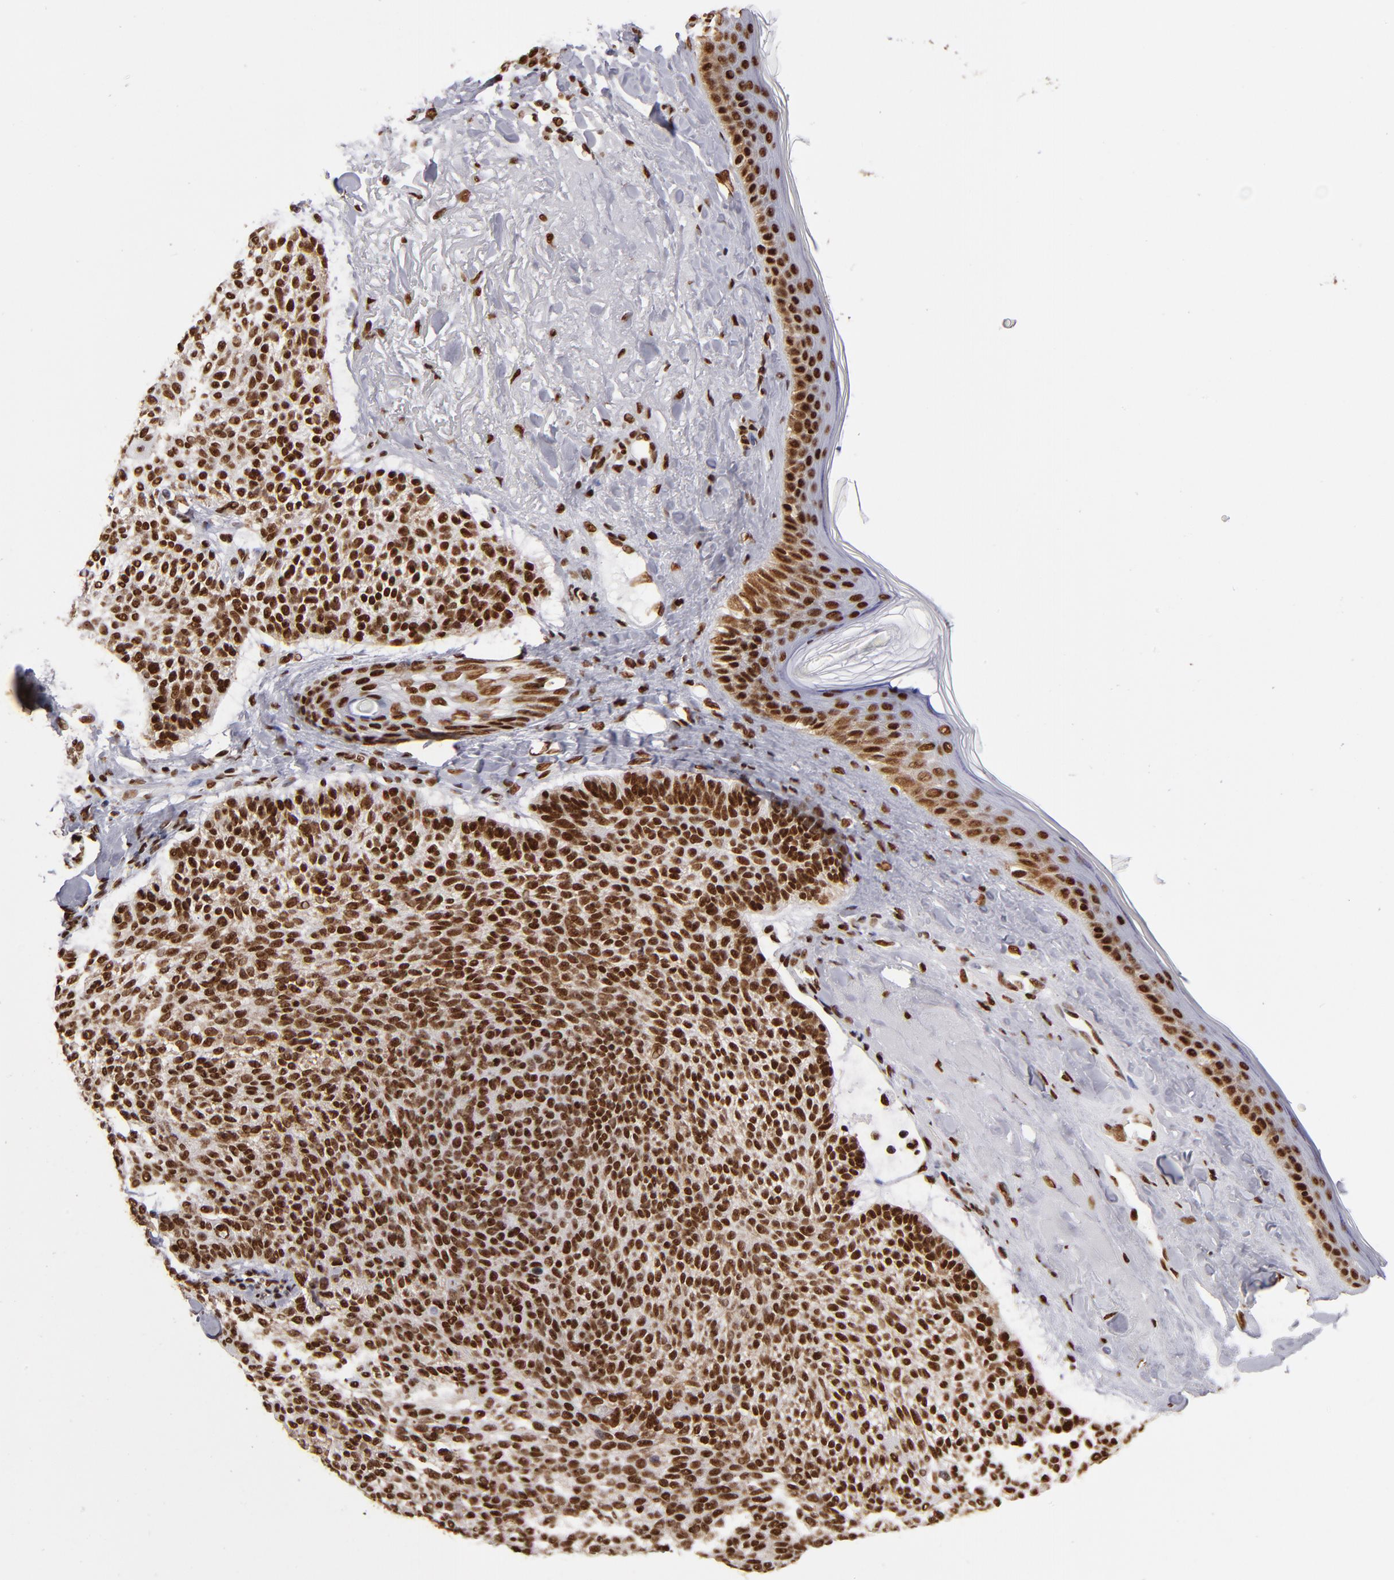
{"staining": {"intensity": "strong", "quantity": ">75%", "location": "nuclear"}, "tissue": "skin cancer", "cell_type": "Tumor cells", "image_type": "cancer", "snomed": [{"axis": "morphology", "description": "Normal tissue, NOS"}, {"axis": "morphology", "description": "Basal cell carcinoma"}, {"axis": "topography", "description": "Skin"}], "caption": "A high-resolution photomicrograph shows IHC staining of skin basal cell carcinoma, which shows strong nuclear positivity in about >75% of tumor cells.", "gene": "MRE11", "patient": {"sex": "female", "age": 70}}